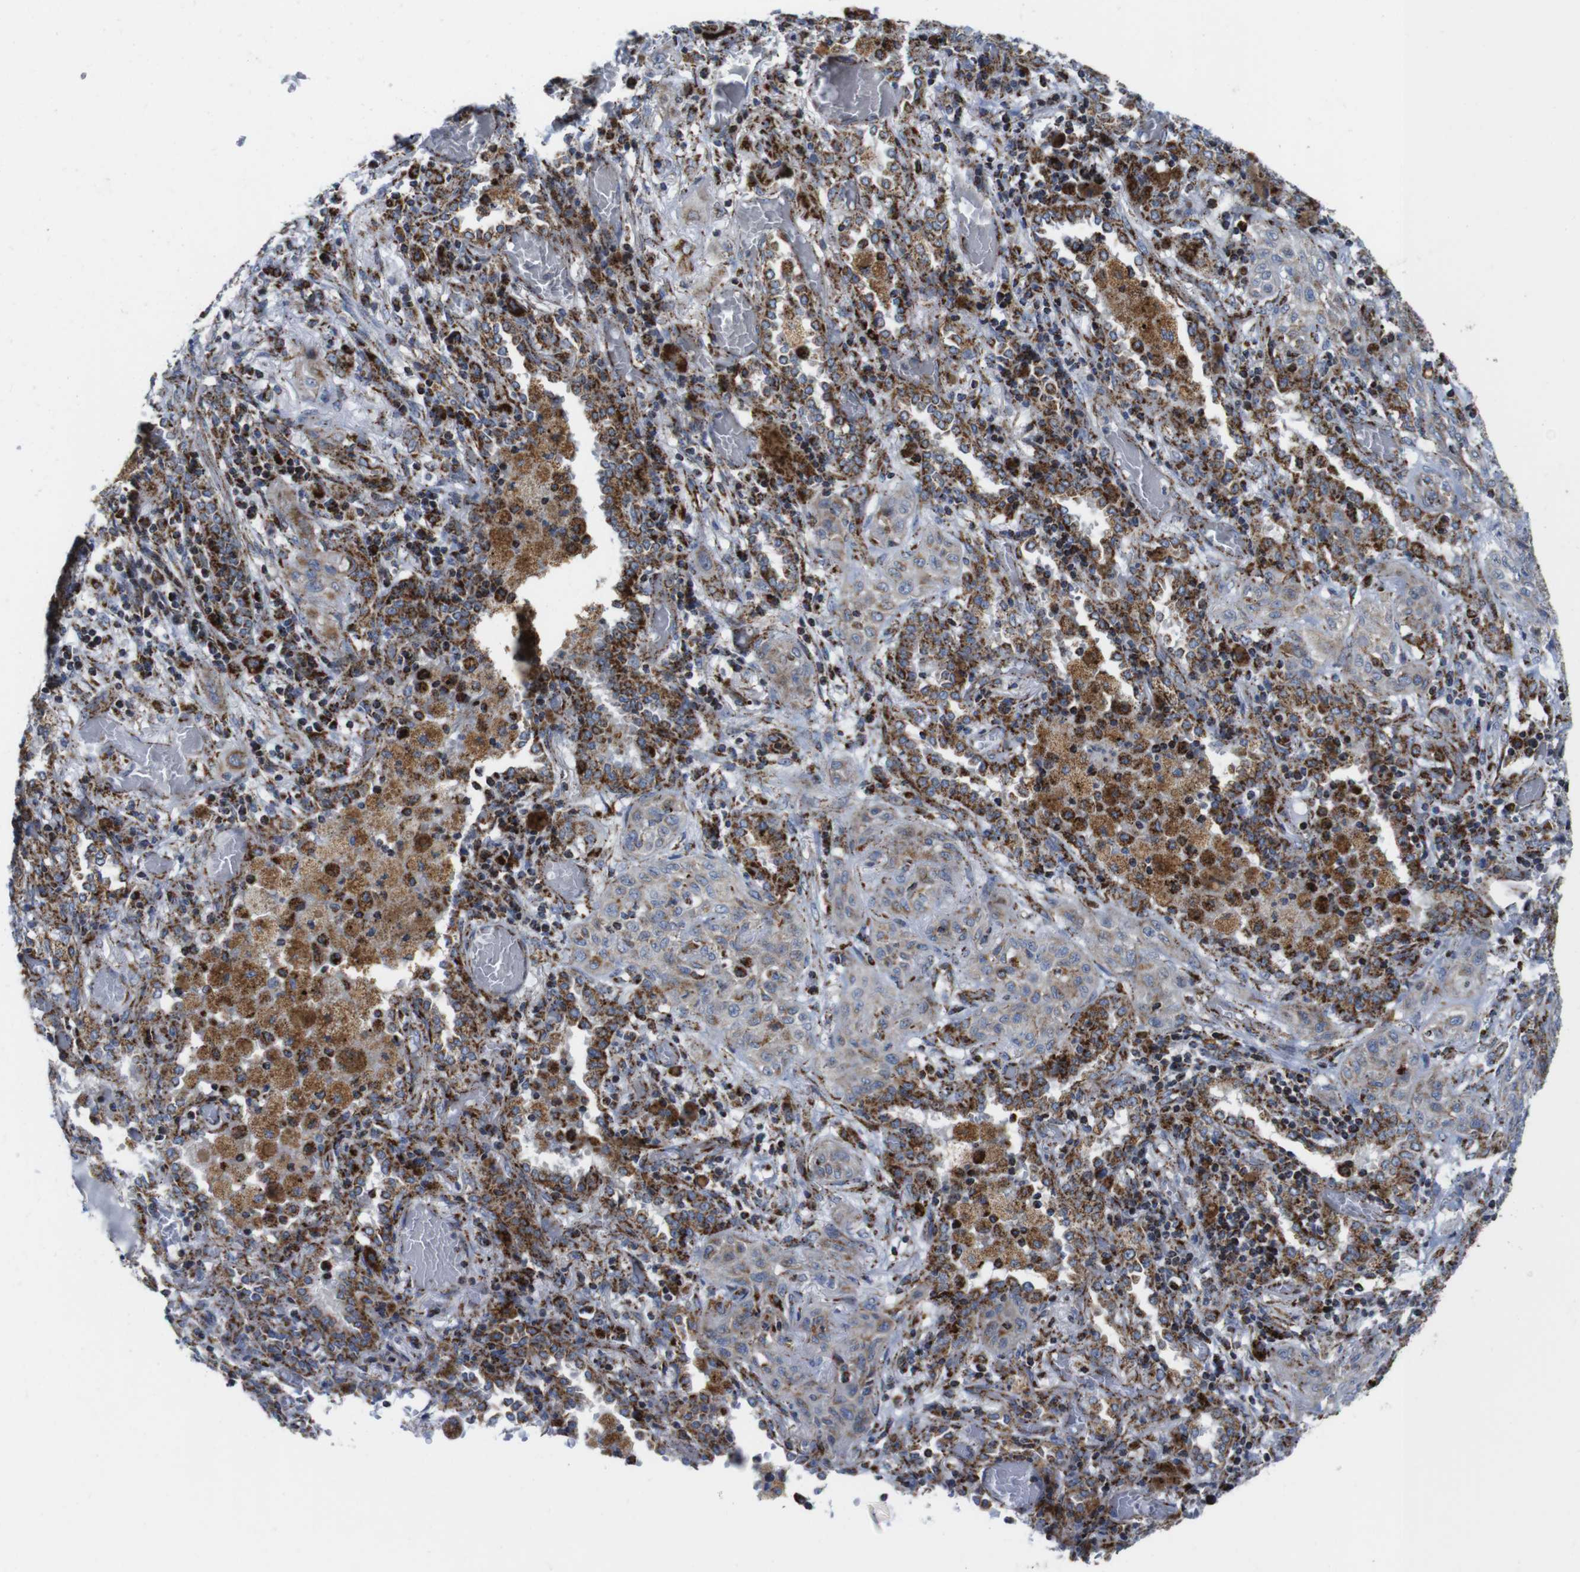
{"staining": {"intensity": "weak", "quantity": "<25%", "location": "cytoplasmic/membranous"}, "tissue": "lung cancer", "cell_type": "Tumor cells", "image_type": "cancer", "snomed": [{"axis": "morphology", "description": "Squamous cell carcinoma, NOS"}, {"axis": "topography", "description": "Lung"}], "caption": "An immunohistochemistry (IHC) histopathology image of squamous cell carcinoma (lung) is shown. There is no staining in tumor cells of squamous cell carcinoma (lung).", "gene": "TMEM192", "patient": {"sex": "female", "age": 47}}